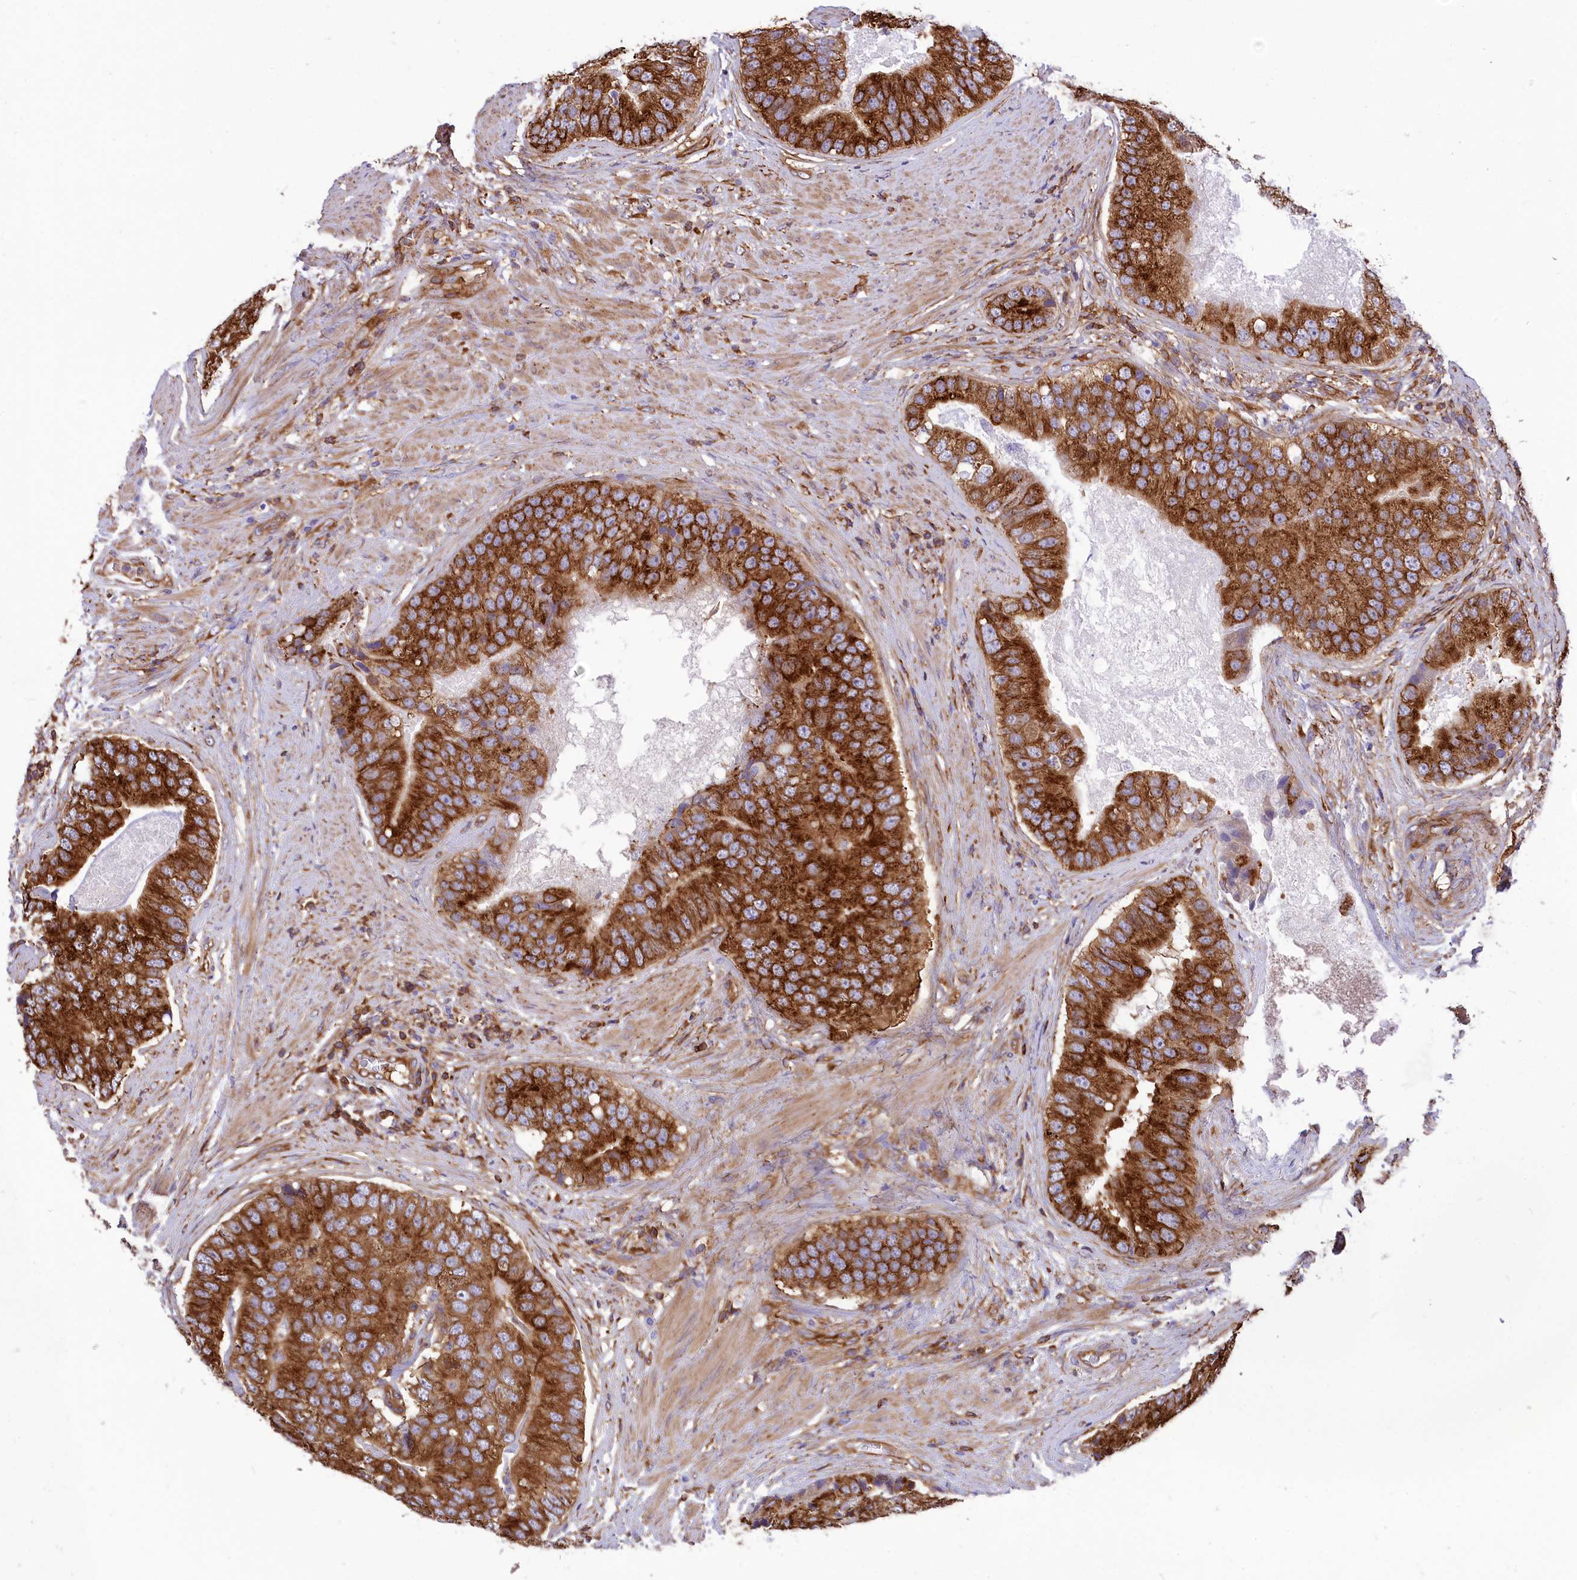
{"staining": {"intensity": "strong", "quantity": ">75%", "location": "cytoplasmic/membranous"}, "tissue": "prostate cancer", "cell_type": "Tumor cells", "image_type": "cancer", "snomed": [{"axis": "morphology", "description": "Adenocarcinoma, High grade"}, {"axis": "topography", "description": "Prostate"}], "caption": "There is high levels of strong cytoplasmic/membranous positivity in tumor cells of prostate adenocarcinoma (high-grade), as demonstrated by immunohistochemical staining (brown color).", "gene": "SEPTIN9", "patient": {"sex": "male", "age": 70}}